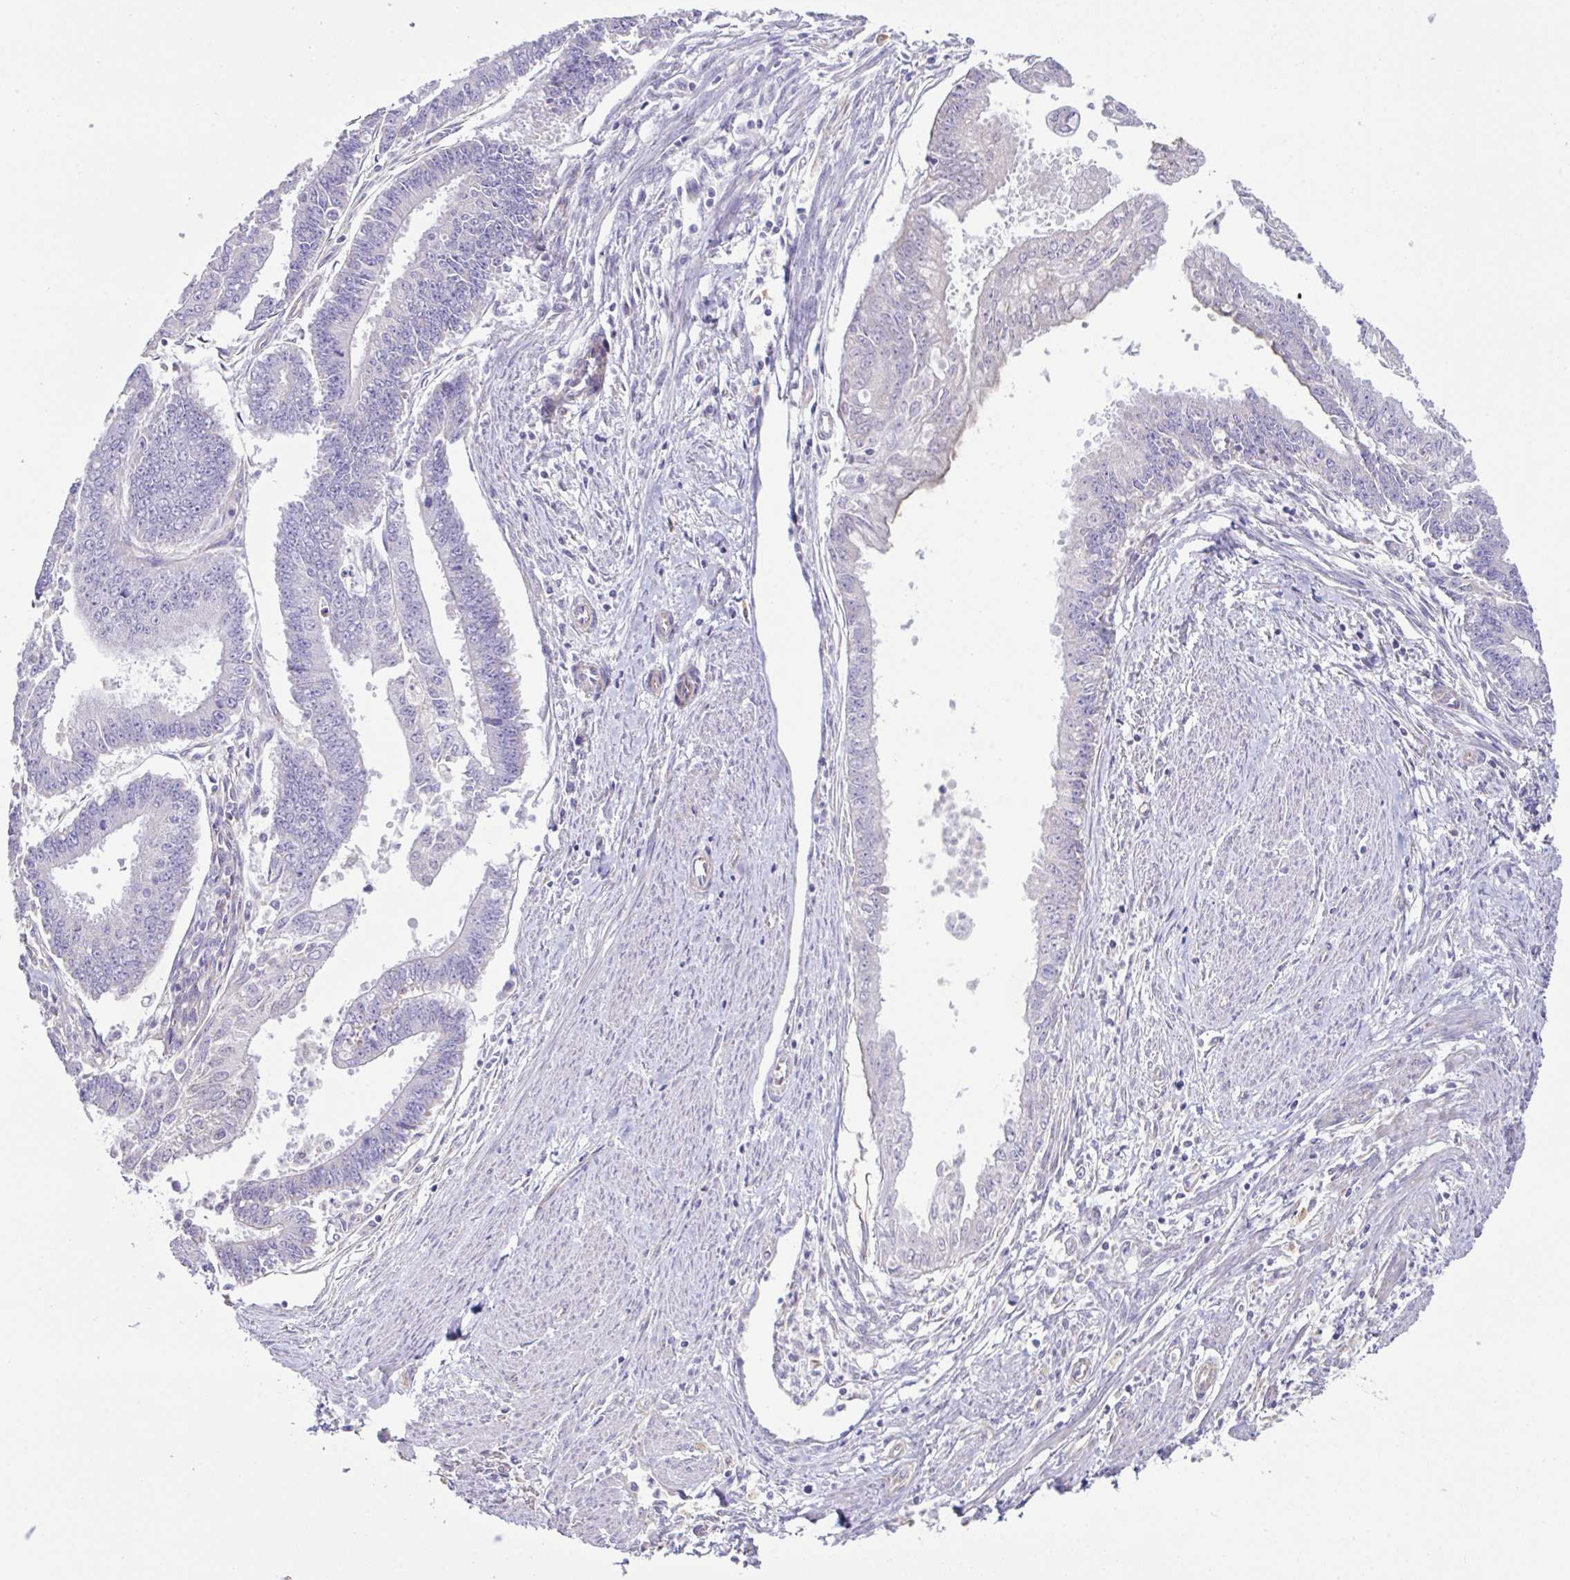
{"staining": {"intensity": "negative", "quantity": "none", "location": "none"}, "tissue": "endometrial cancer", "cell_type": "Tumor cells", "image_type": "cancer", "snomed": [{"axis": "morphology", "description": "Adenocarcinoma, NOS"}, {"axis": "topography", "description": "Endometrium"}], "caption": "Immunohistochemistry (IHC) of endometrial cancer (adenocarcinoma) displays no staining in tumor cells.", "gene": "DOK7", "patient": {"sex": "female", "age": 73}}